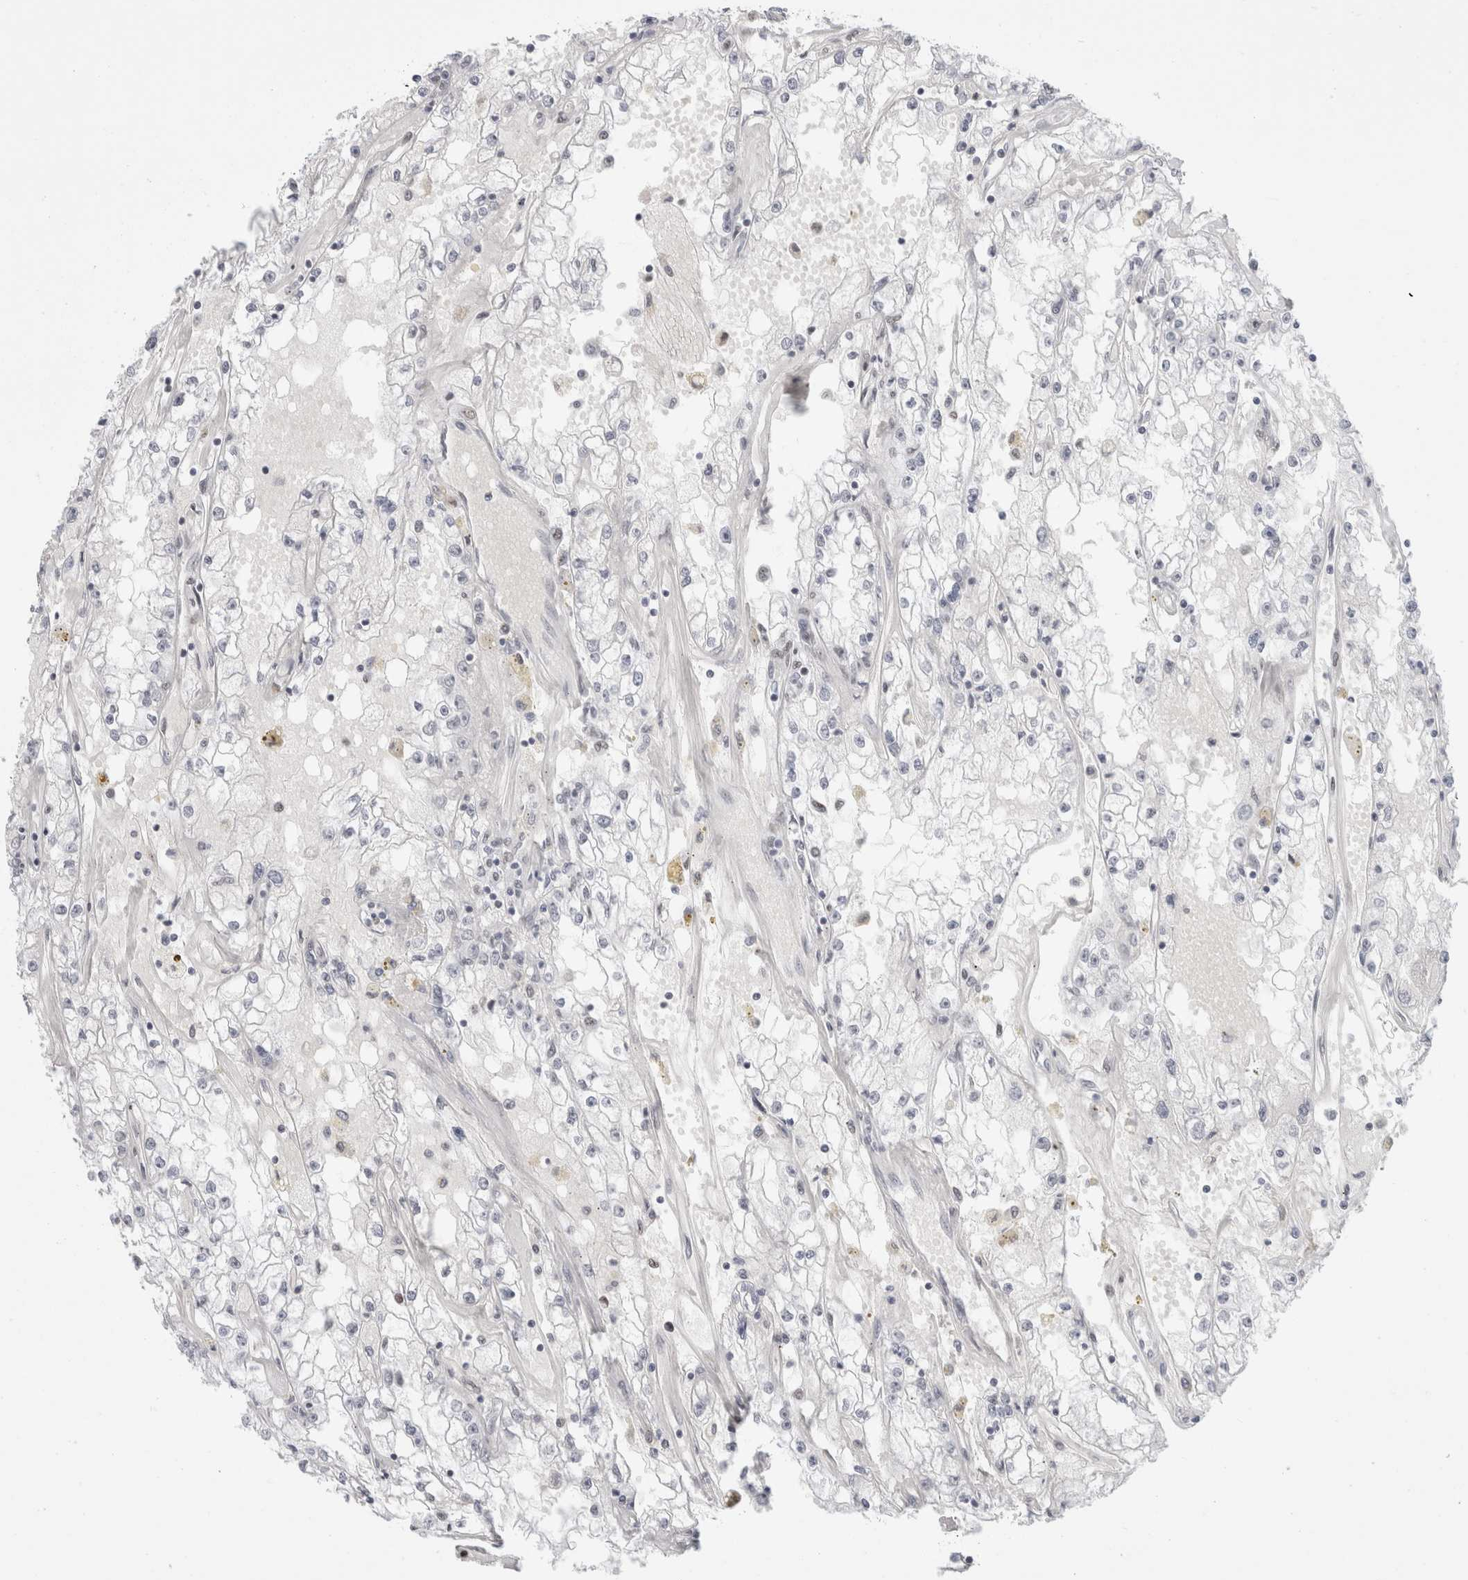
{"staining": {"intensity": "negative", "quantity": "none", "location": "none"}, "tissue": "renal cancer", "cell_type": "Tumor cells", "image_type": "cancer", "snomed": [{"axis": "morphology", "description": "Adenocarcinoma, NOS"}, {"axis": "topography", "description": "Kidney"}], "caption": "Protein analysis of renal adenocarcinoma exhibits no significant positivity in tumor cells. (Stains: DAB IHC with hematoxylin counter stain, Microscopy: brightfield microscopy at high magnification).", "gene": "SMARCC1", "patient": {"sex": "male", "age": 56}}